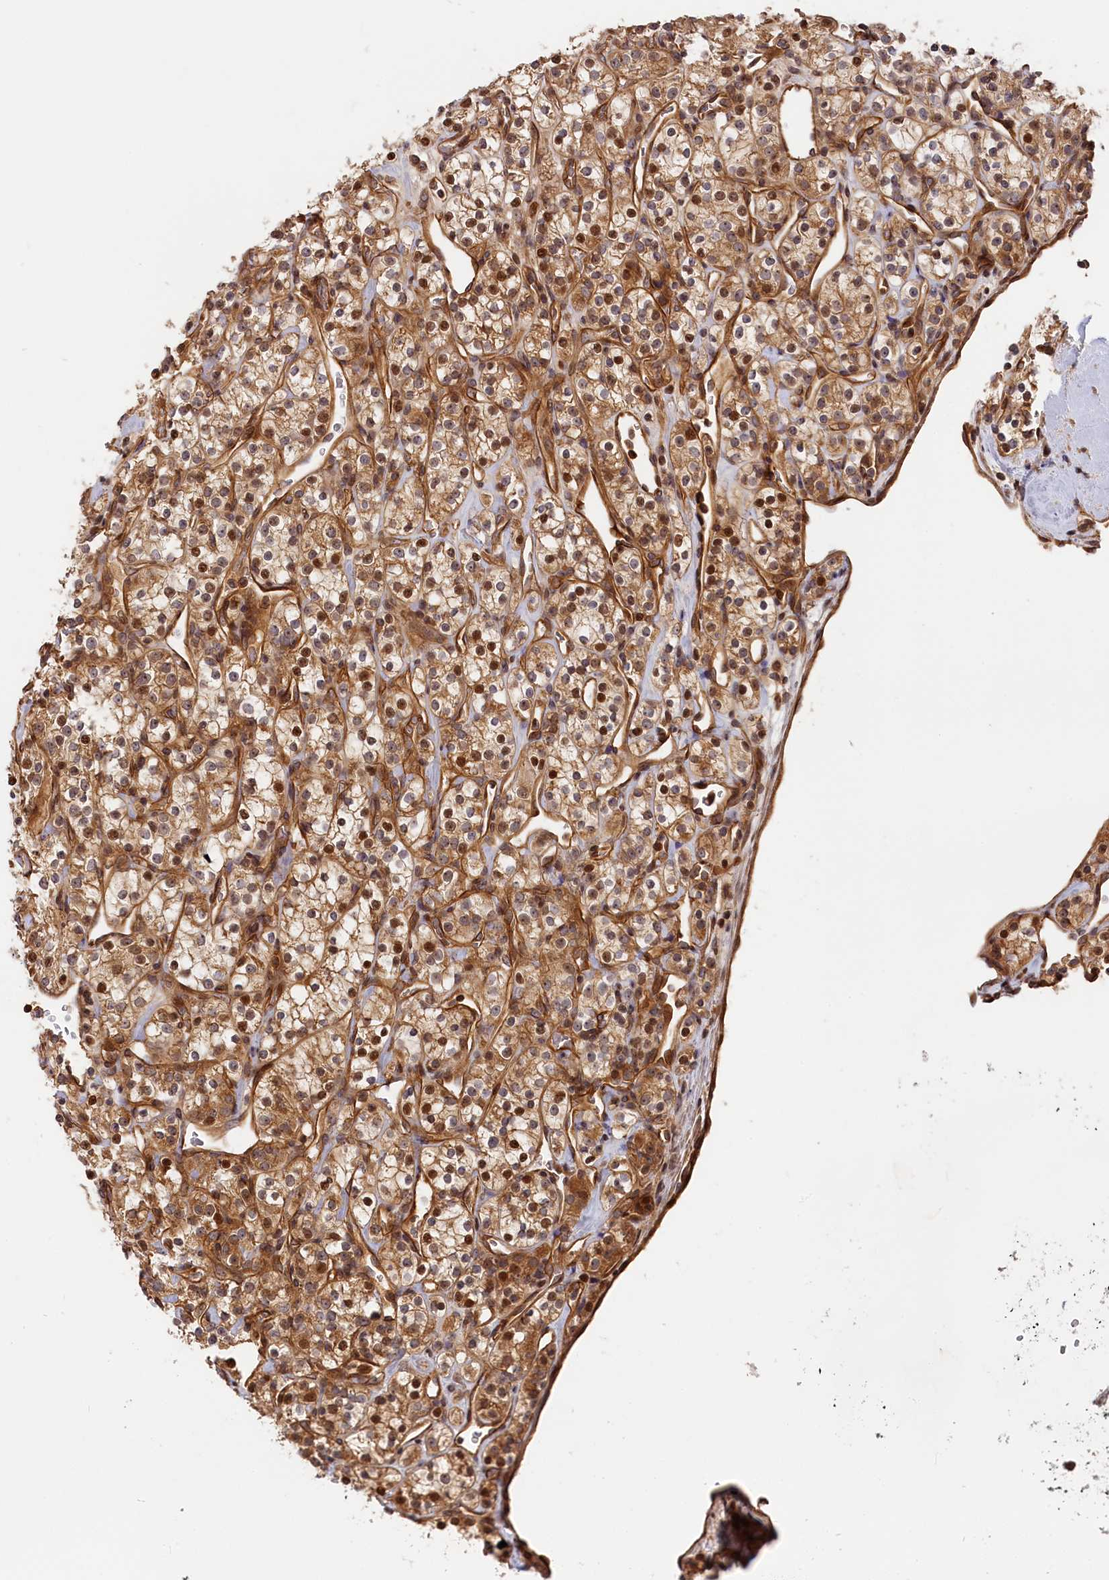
{"staining": {"intensity": "moderate", "quantity": ">75%", "location": "cytoplasmic/membranous,nuclear"}, "tissue": "renal cancer", "cell_type": "Tumor cells", "image_type": "cancer", "snomed": [{"axis": "morphology", "description": "Adenocarcinoma, NOS"}, {"axis": "topography", "description": "Kidney"}], "caption": "Protein staining by IHC demonstrates moderate cytoplasmic/membranous and nuclear positivity in about >75% of tumor cells in renal cancer (adenocarcinoma). (DAB IHC, brown staining for protein, blue staining for nuclei).", "gene": "CEP44", "patient": {"sex": "male", "age": 77}}